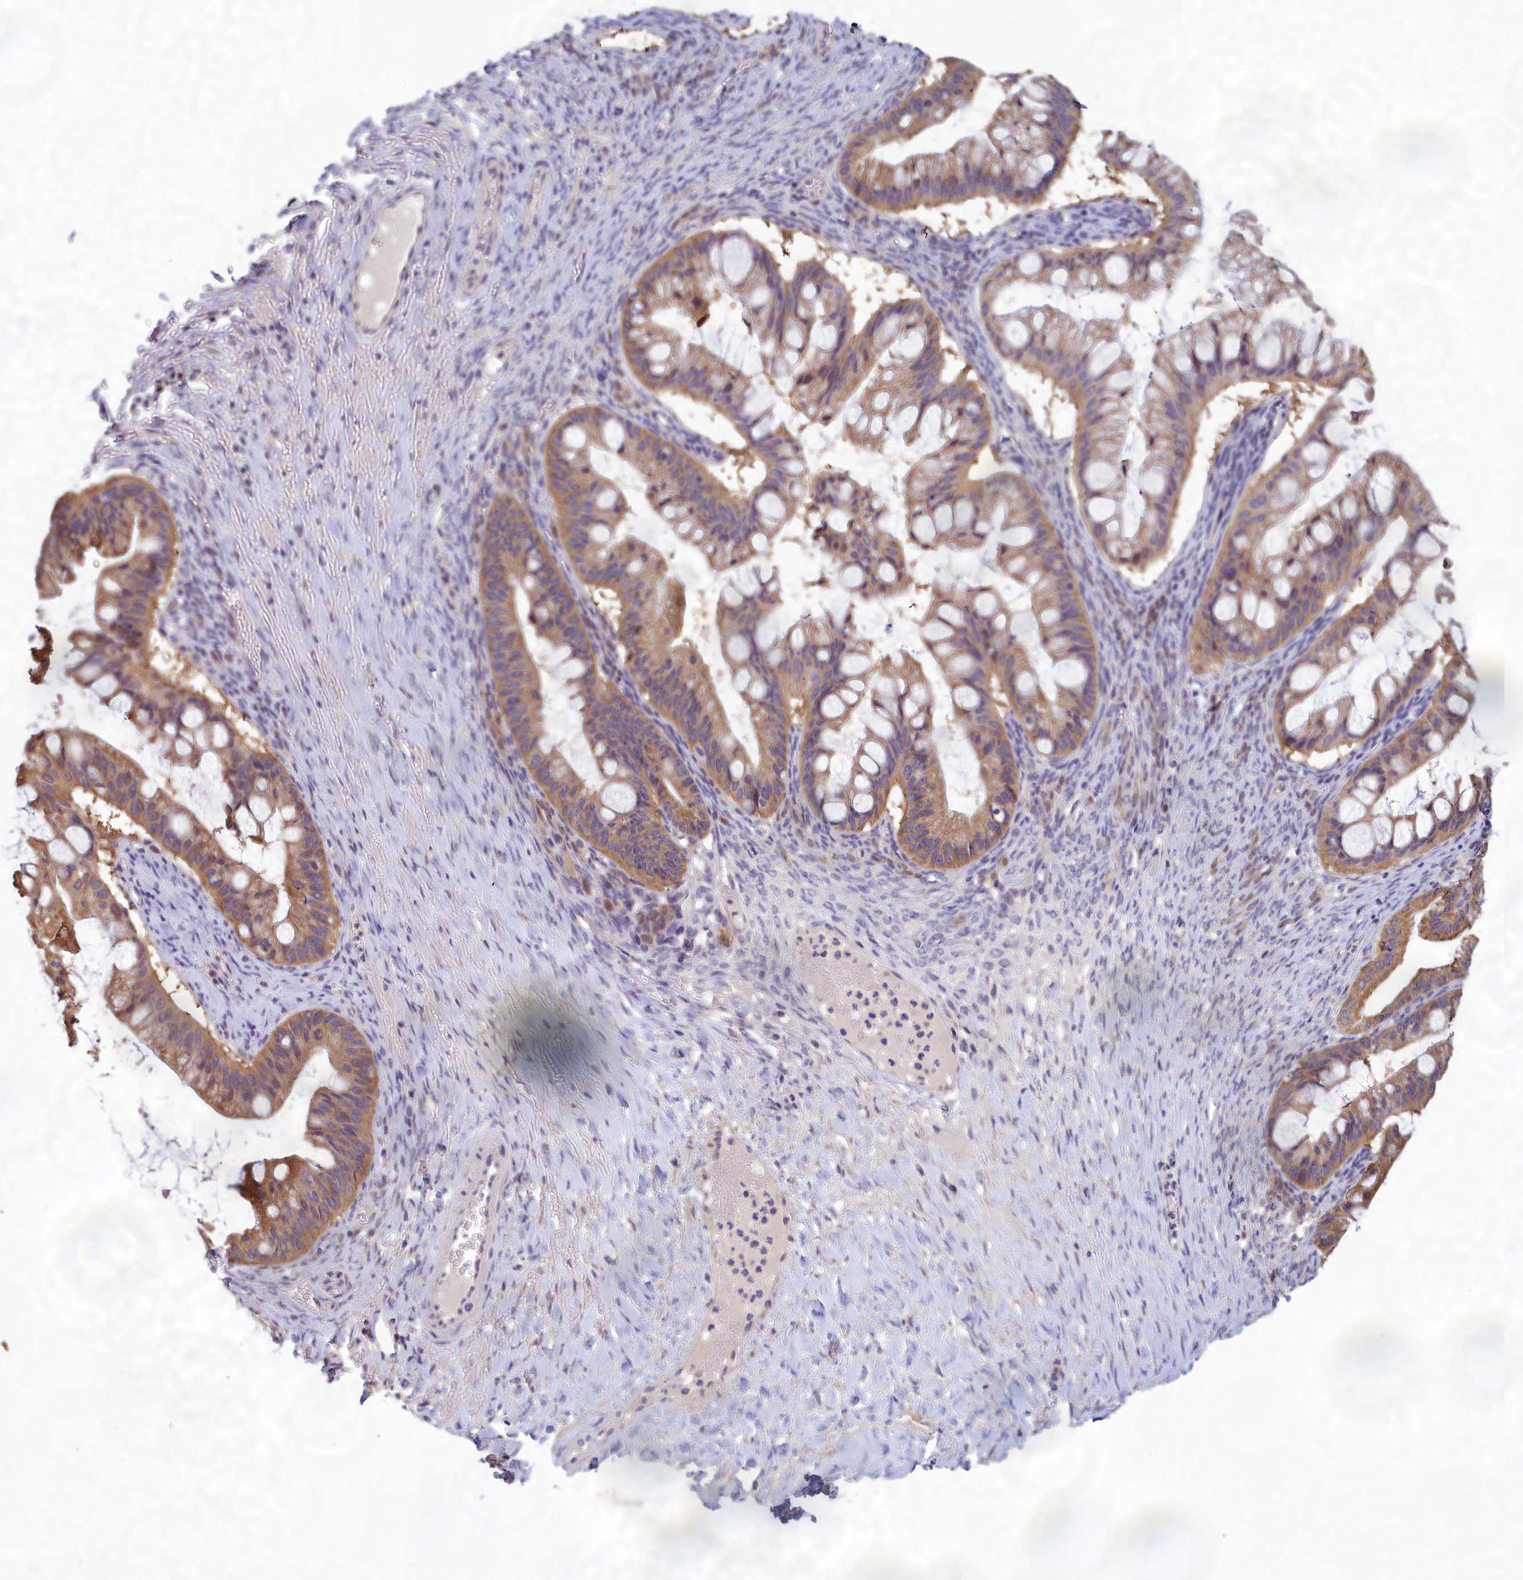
{"staining": {"intensity": "moderate", "quantity": "25%-75%", "location": "cytoplasmic/membranous"}, "tissue": "ovarian cancer", "cell_type": "Tumor cells", "image_type": "cancer", "snomed": [{"axis": "morphology", "description": "Cystadenocarcinoma, mucinous, NOS"}, {"axis": "topography", "description": "Ovary"}], "caption": "Human ovarian mucinous cystadenocarcinoma stained with a protein marker displays moderate staining in tumor cells.", "gene": "HECA", "patient": {"sex": "female", "age": 73}}